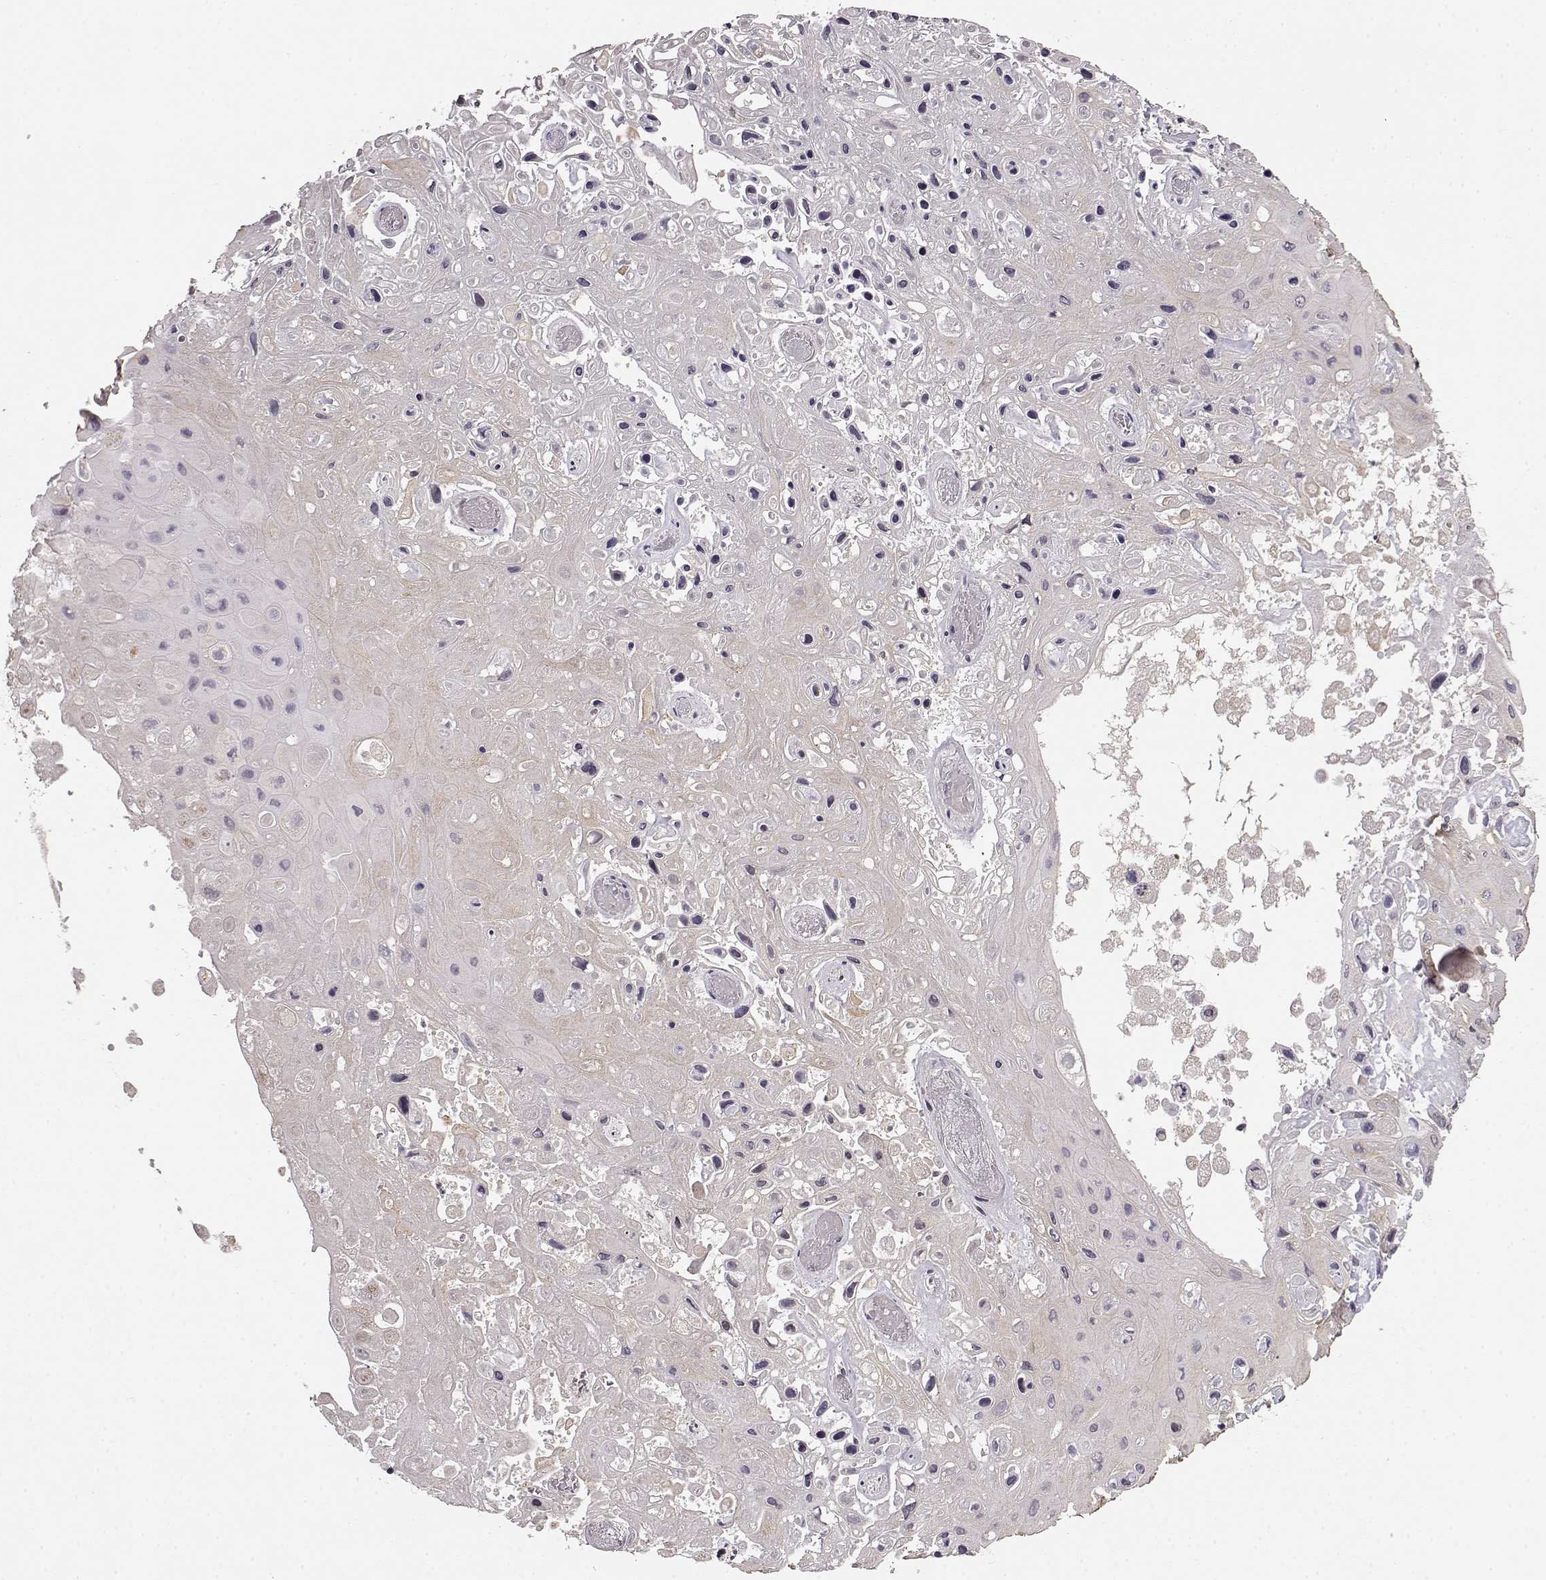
{"staining": {"intensity": "weak", "quantity": "<25%", "location": "cytoplasmic/membranous"}, "tissue": "skin cancer", "cell_type": "Tumor cells", "image_type": "cancer", "snomed": [{"axis": "morphology", "description": "Squamous cell carcinoma, NOS"}, {"axis": "topography", "description": "Skin"}], "caption": "Immunohistochemistry of human squamous cell carcinoma (skin) displays no positivity in tumor cells. (DAB immunohistochemistry with hematoxylin counter stain).", "gene": "BACH2", "patient": {"sex": "male", "age": 82}}